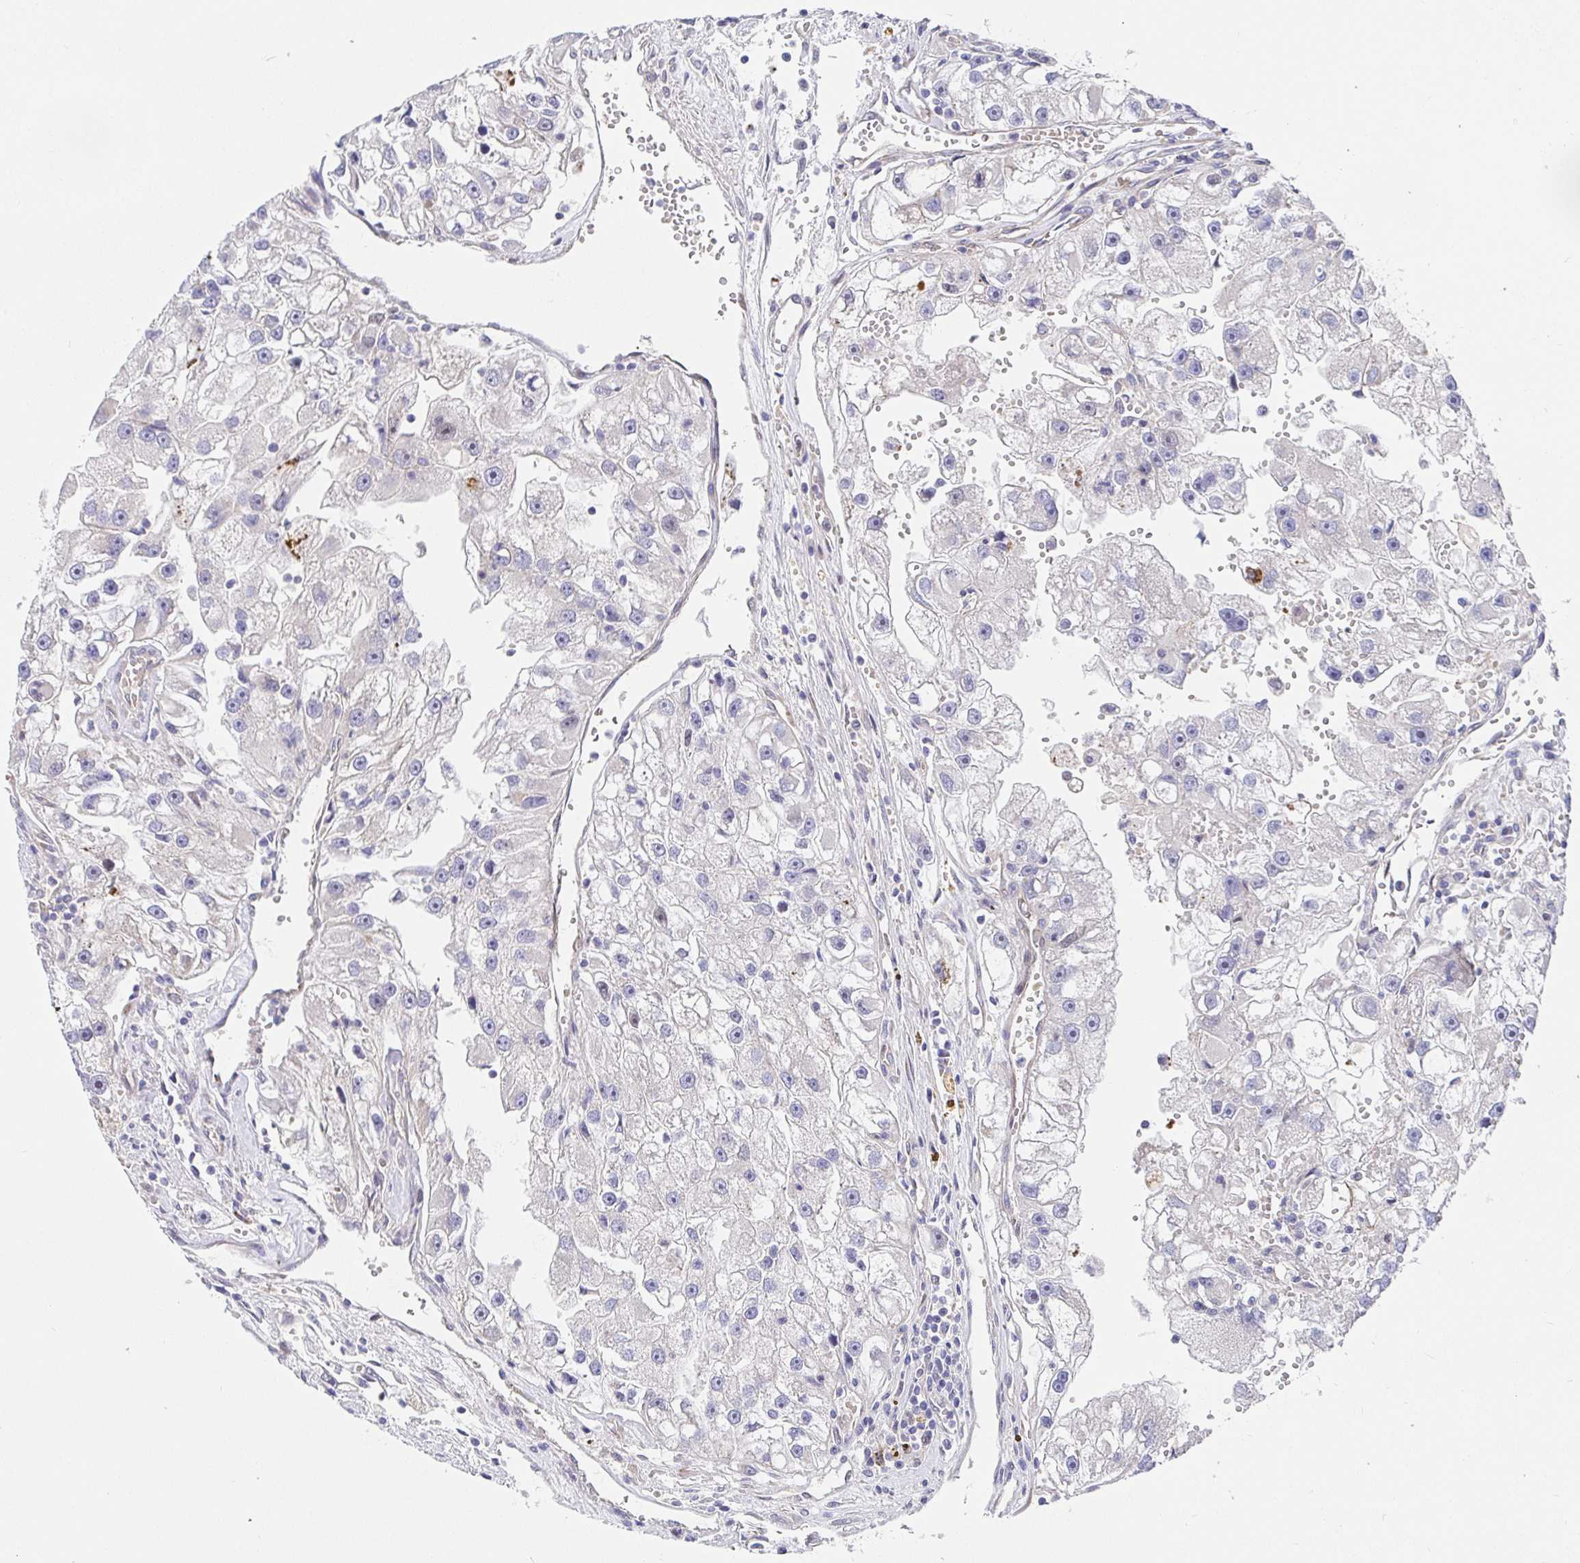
{"staining": {"intensity": "negative", "quantity": "none", "location": "none"}, "tissue": "renal cancer", "cell_type": "Tumor cells", "image_type": "cancer", "snomed": [{"axis": "morphology", "description": "Adenocarcinoma, NOS"}, {"axis": "topography", "description": "Kidney"}], "caption": "IHC photomicrograph of renal cancer stained for a protein (brown), which exhibits no staining in tumor cells.", "gene": "TIMELESS", "patient": {"sex": "male", "age": 63}}